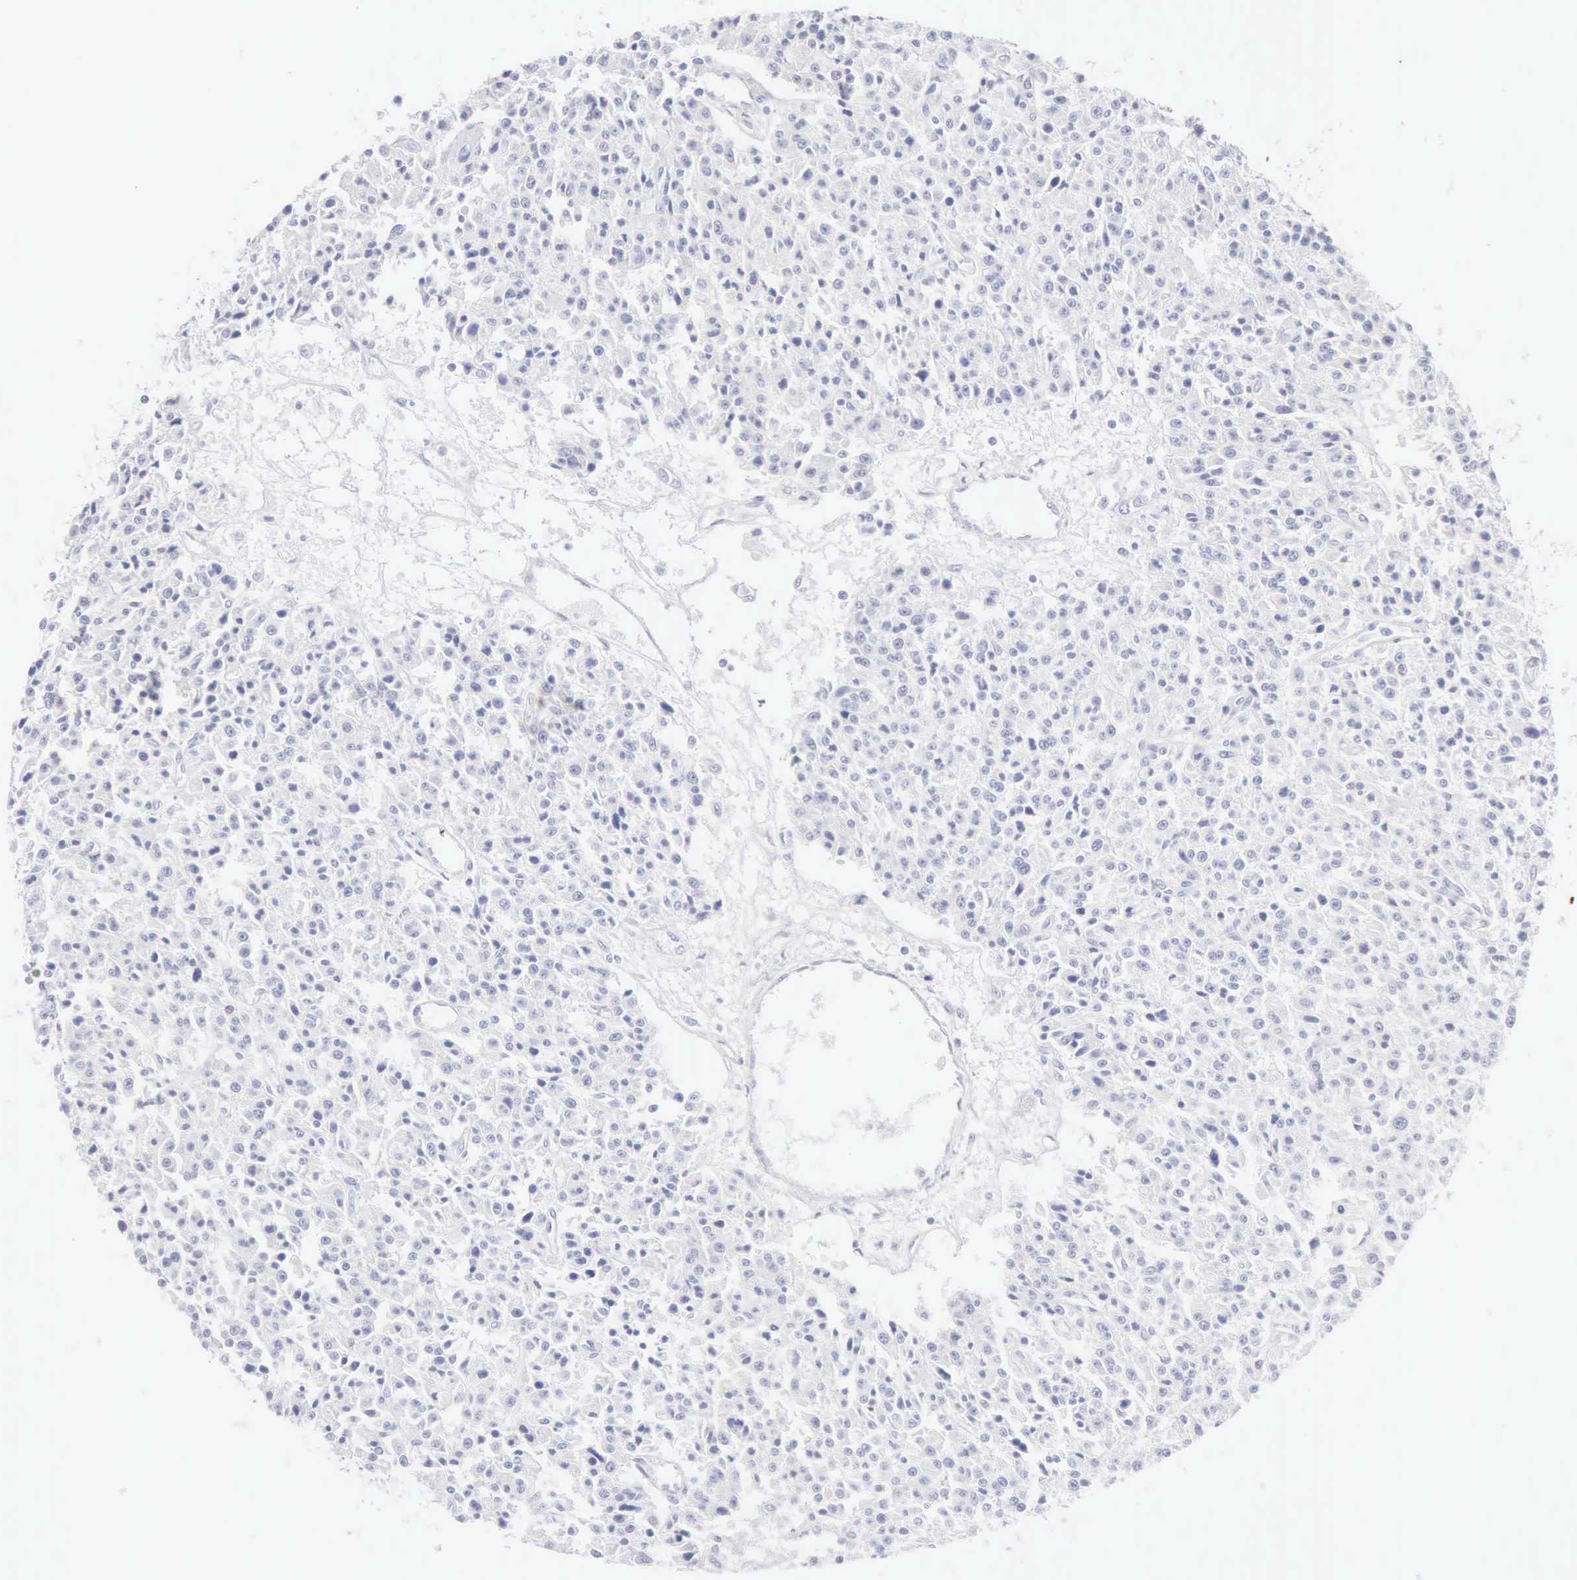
{"staining": {"intensity": "negative", "quantity": "none", "location": "none"}, "tissue": "carcinoid", "cell_type": "Tumor cells", "image_type": "cancer", "snomed": [{"axis": "morphology", "description": "Carcinoid, malignant, NOS"}, {"axis": "topography", "description": "Stomach"}], "caption": "Carcinoid (malignant) stained for a protein using IHC displays no positivity tumor cells.", "gene": "KRT10", "patient": {"sex": "female", "age": 76}}